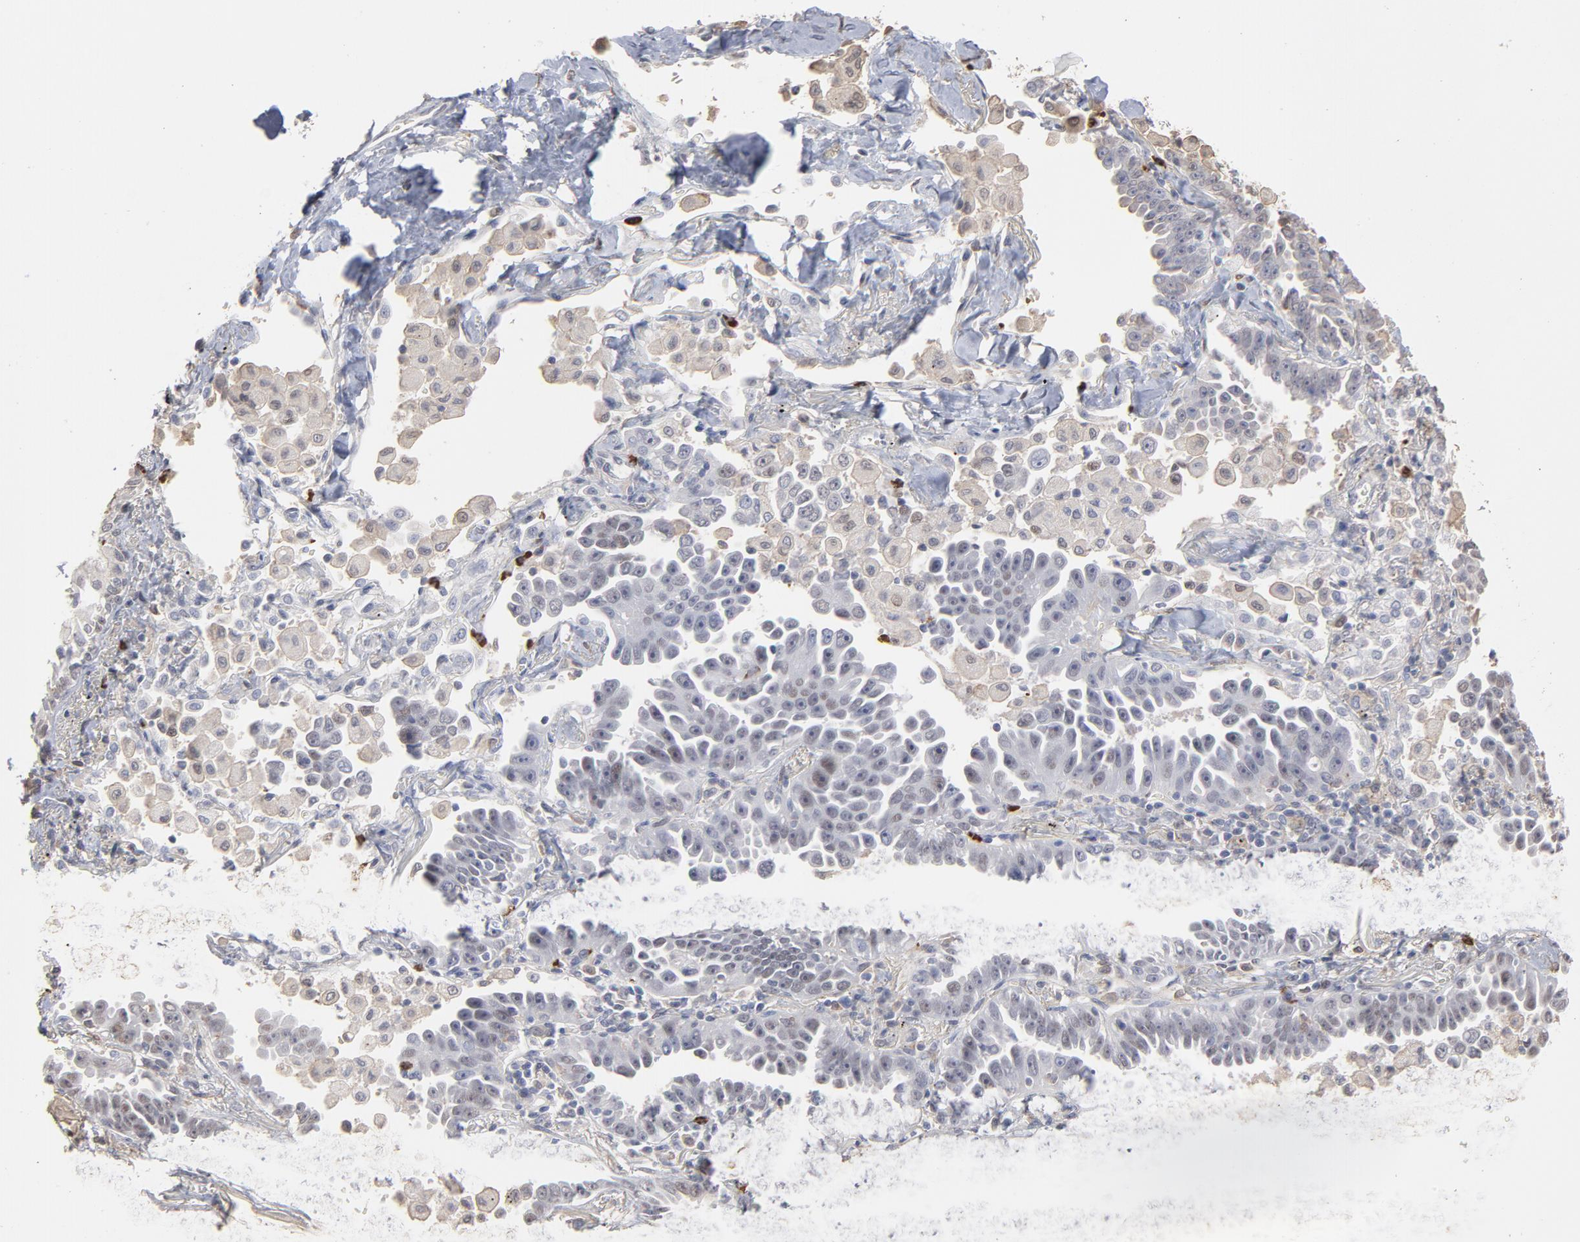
{"staining": {"intensity": "weak", "quantity": "25%-75%", "location": "nuclear"}, "tissue": "lung cancer", "cell_type": "Tumor cells", "image_type": "cancer", "snomed": [{"axis": "morphology", "description": "Adenocarcinoma, NOS"}, {"axis": "topography", "description": "Lung"}], "caption": "Immunohistochemical staining of human lung cancer (adenocarcinoma) reveals low levels of weak nuclear protein expression in about 25%-75% of tumor cells.", "gene": "PNMA1", "patient": {"sex": "female", "age": 64}}